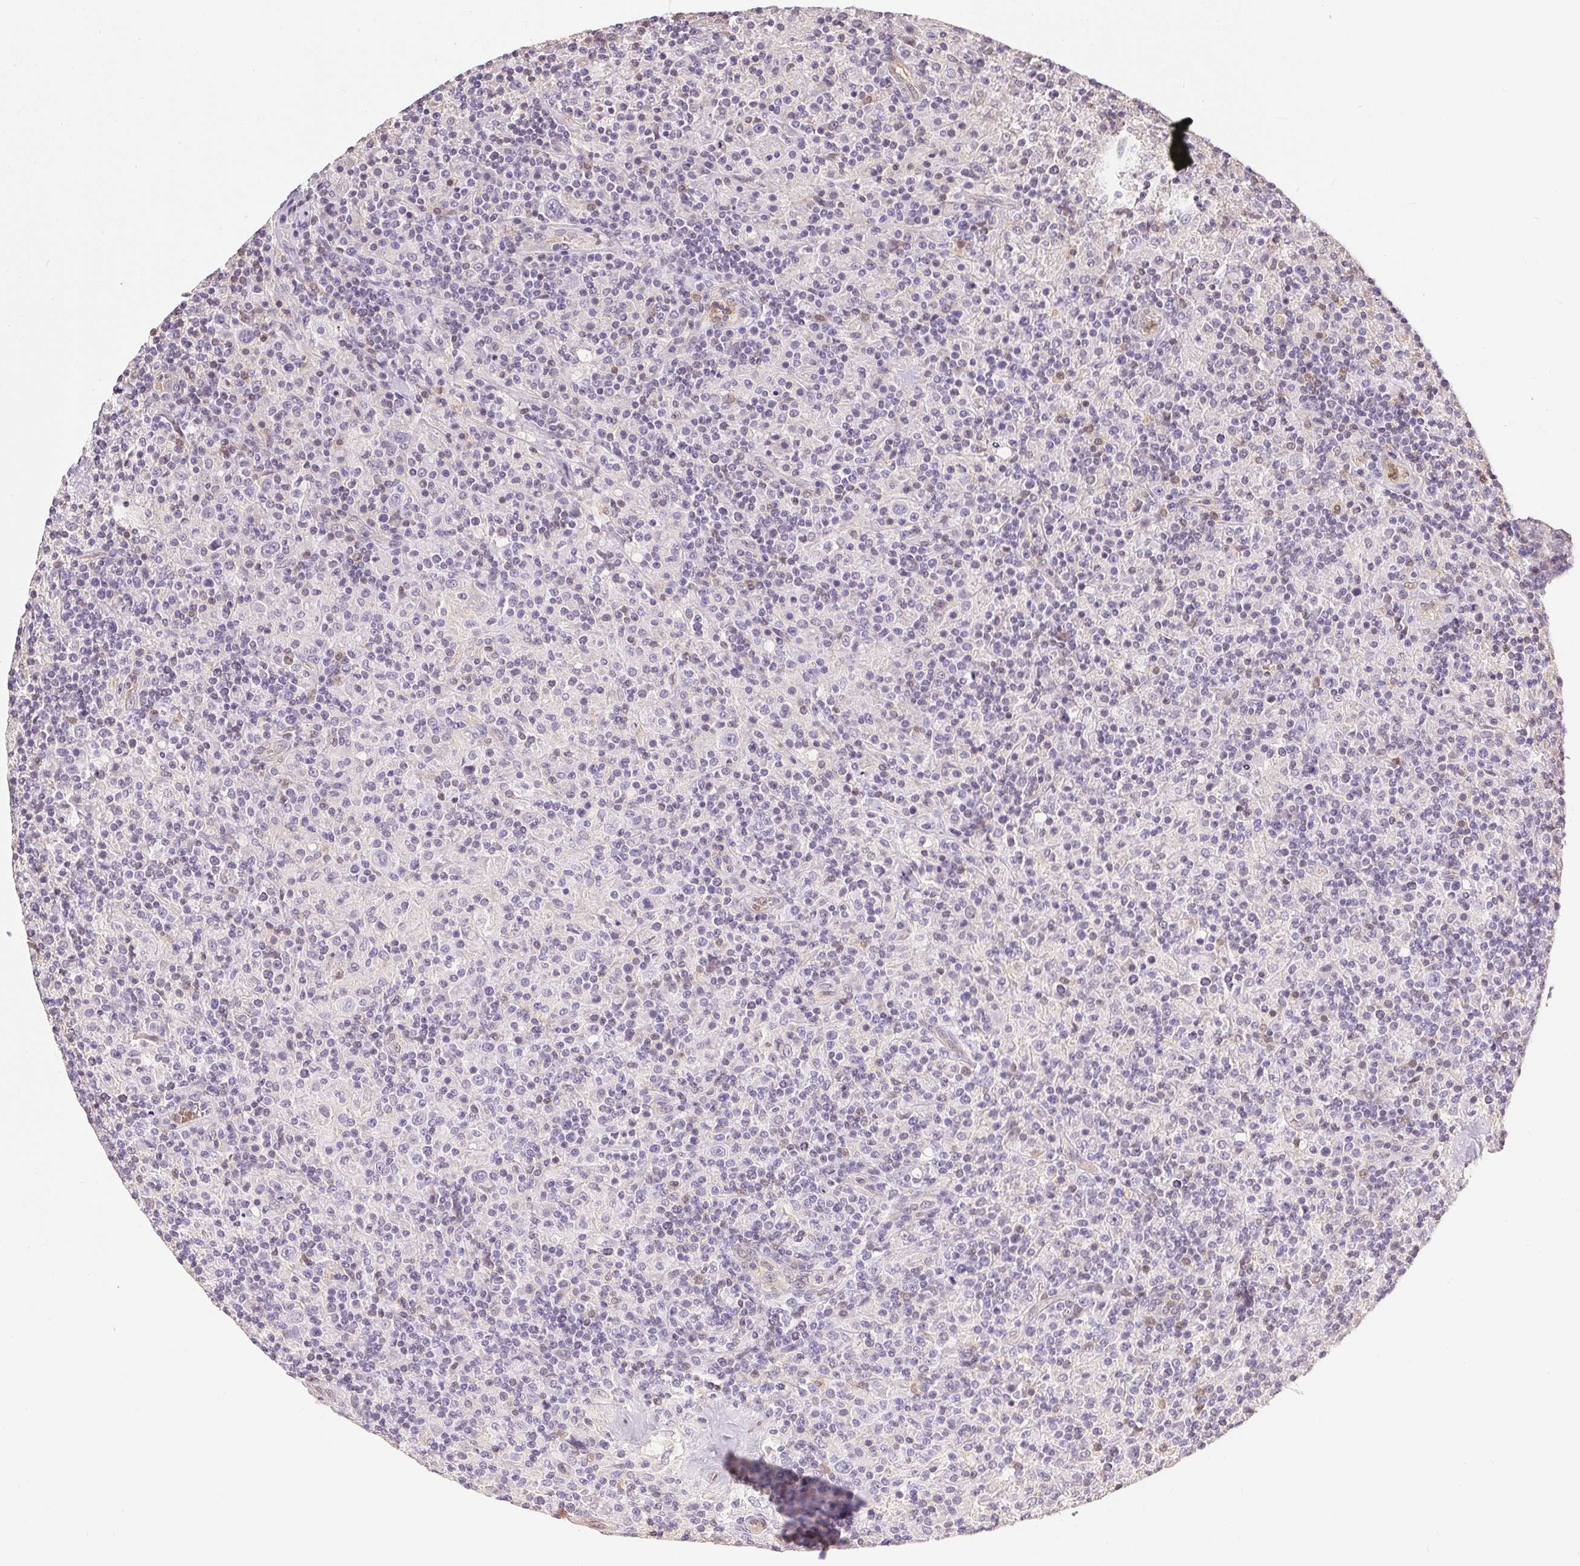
{"staining": {"intensity": "negative", "quantity": "none", "location": "none"}, "tissue": "lymphoma", "cell_type": "Tumor cells", "image_type": "cancer", "snomed": [{"axis": "morphology", "description": "Hodgkin's disease, NOS"}, {"axis": "topography", "description": "Lymph node"}], "caption": "Immunohistochemistry photomicrograph of neoplastic tissue: Hodgkin's disease stained with DAB shows no significant protein expression in tumor cells.", "gene": "S100A3", "patient": {"sex": "male", "age": 70}}